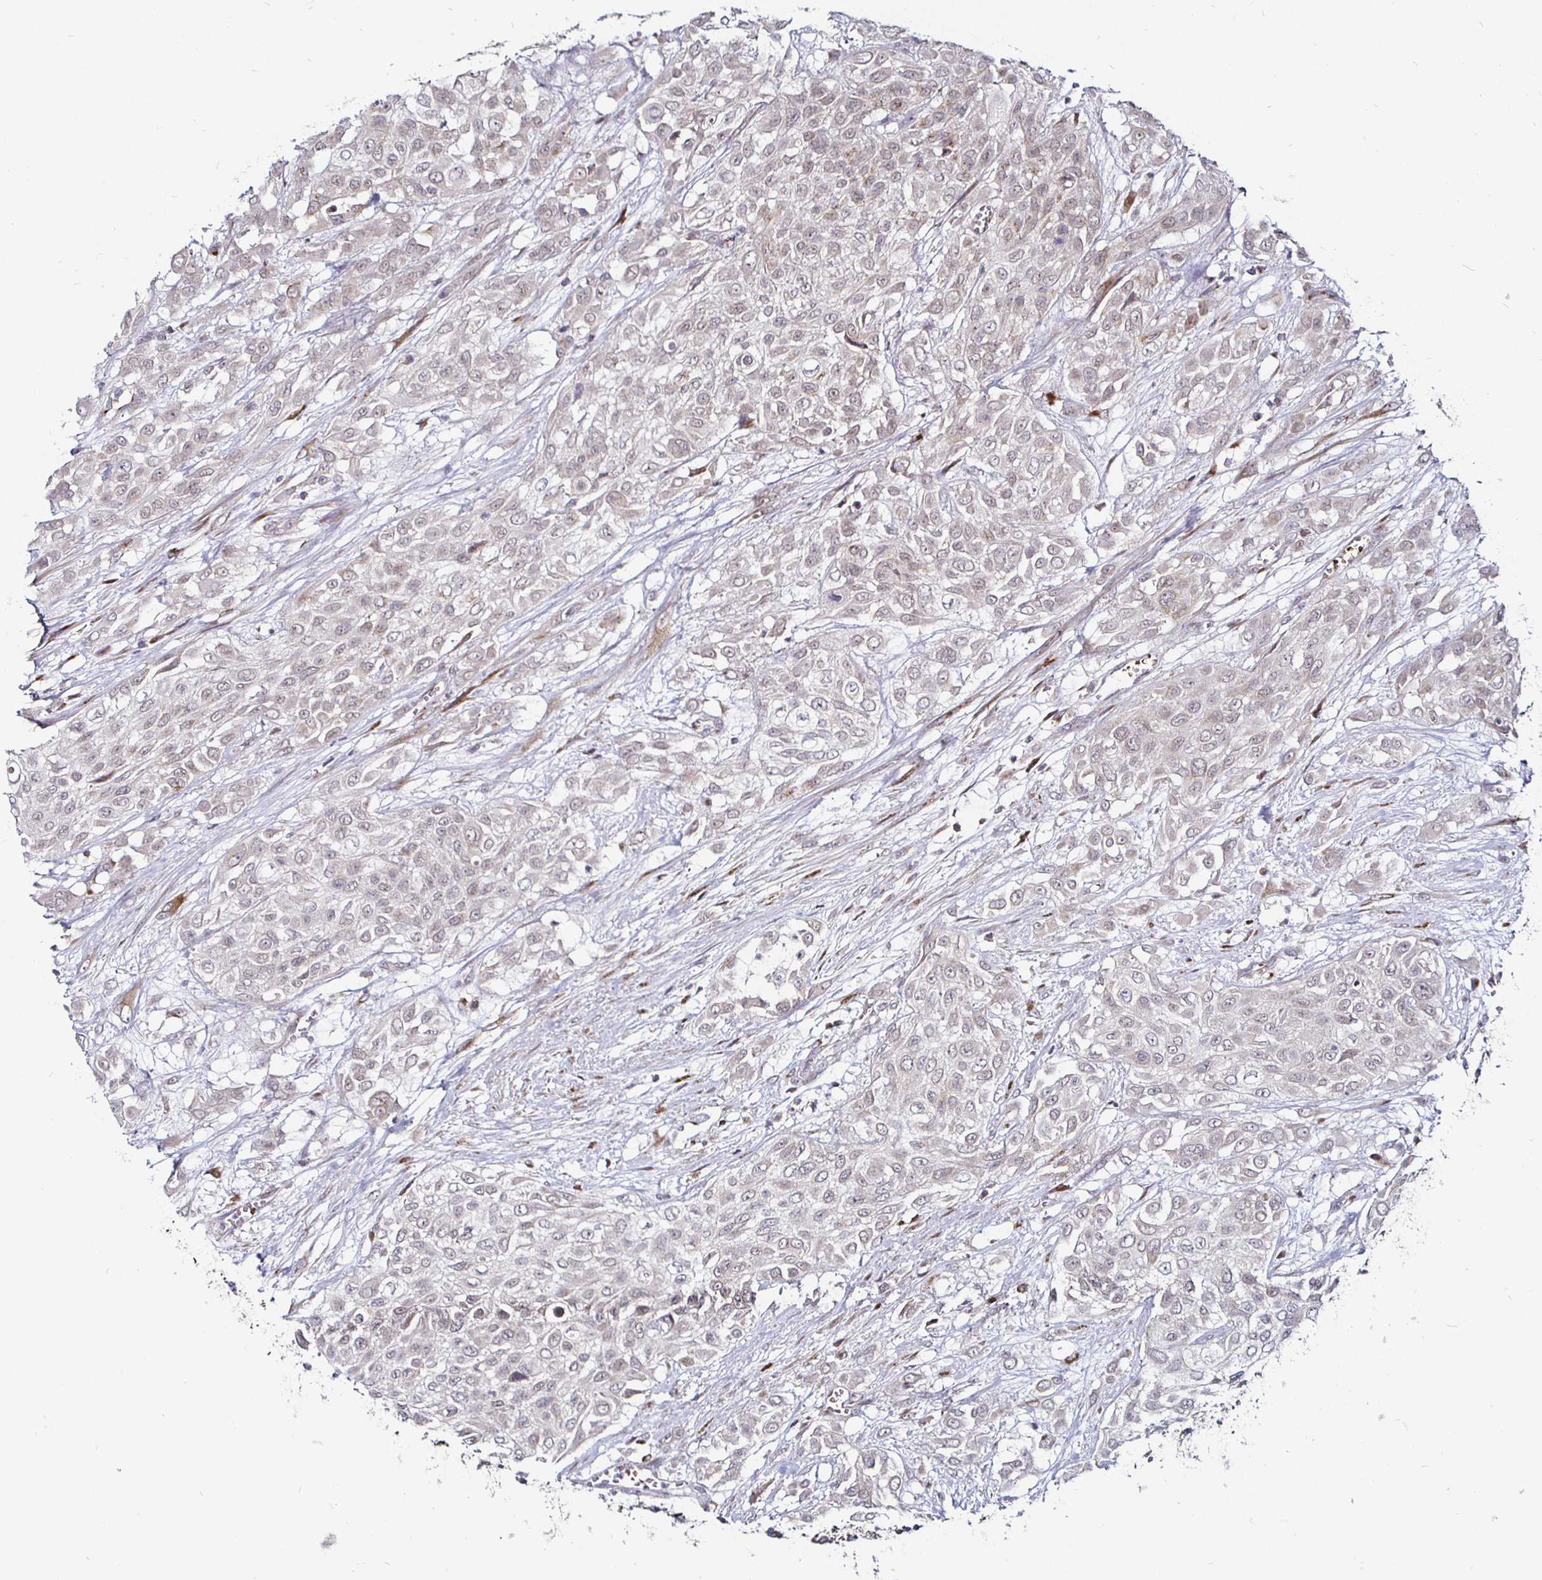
{"staining": {"intensity": "weak", "quantity": "25%-75%", "location": "cytoplasmic/membranous"}, "tissue": "urothelial cancer", "cell_type": "Tumor cells", "image_type": "cancer", "snomed": [{"axis": "morphology", "description": "Urothelial carcinoma, High grade"}, {"axis": "topography", "description": "Urinary bladder"}], "caption": "An image of human urothelial cancer stained for a protein displays weak cytoplasmic/membranous brown staining in tumor cells.", "gene": "ATG3", "patient": {"sex": "male", "age": 57}}